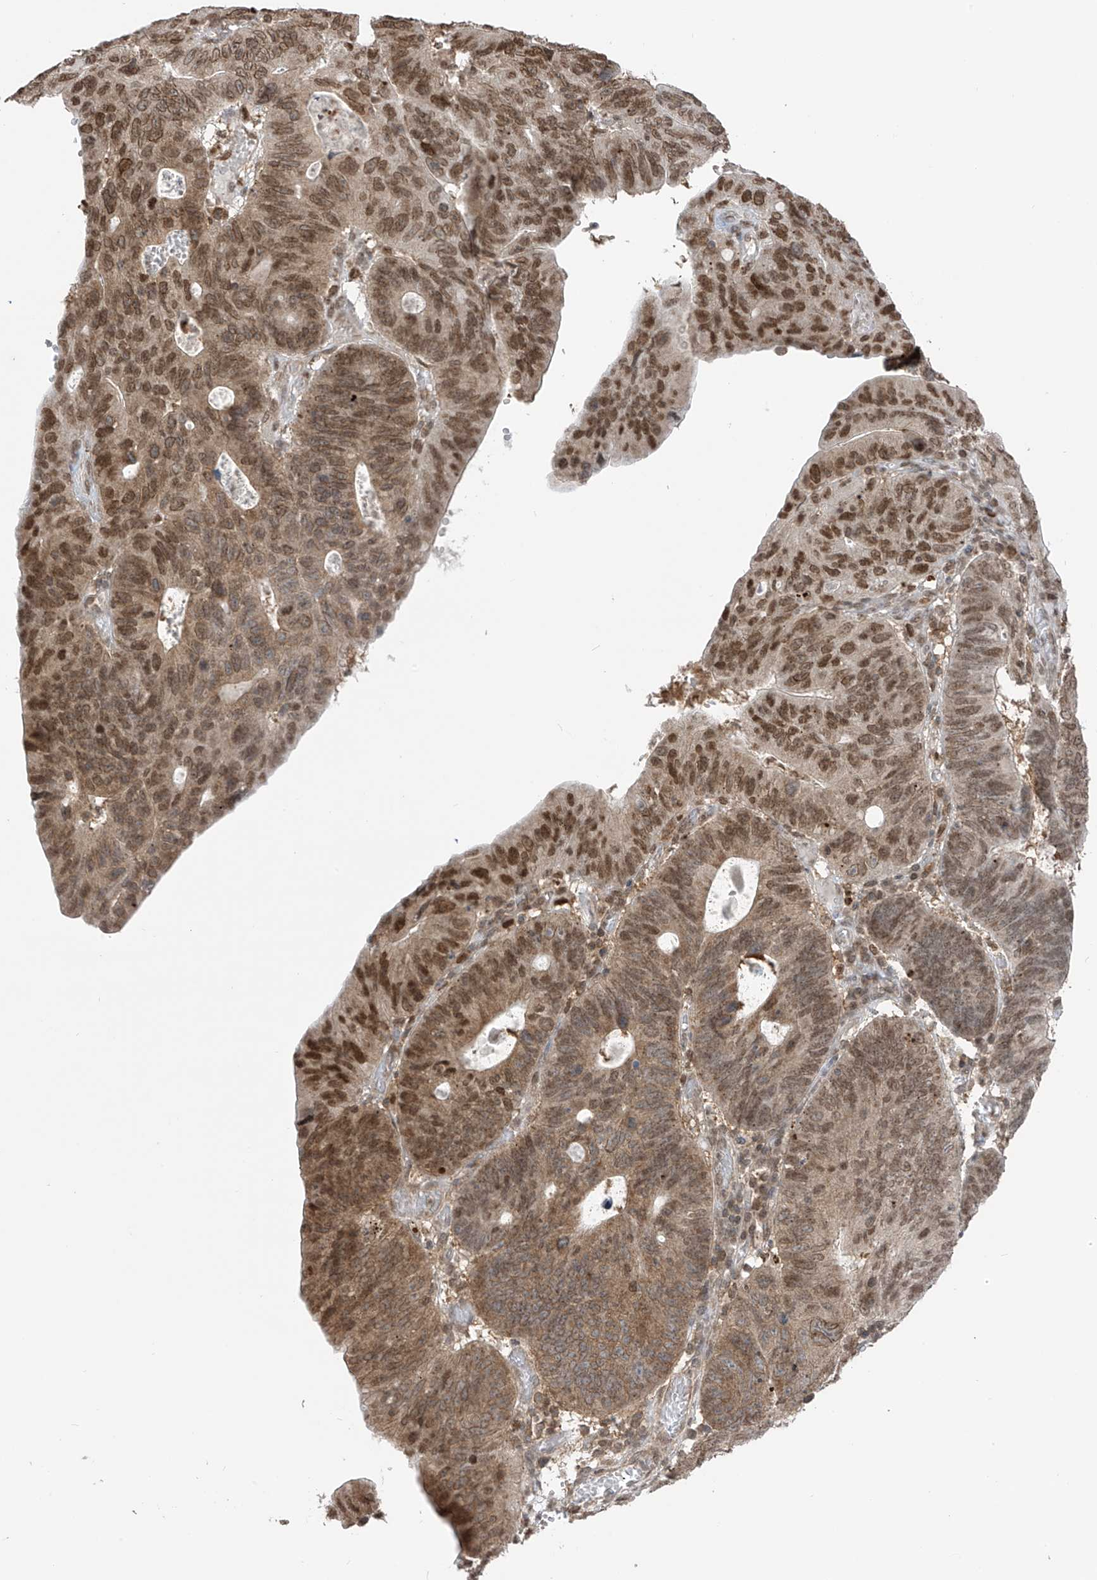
{"staining": {"intensity": "moderate", "quantity": ">75%", "location": "nuclear"}, "tissue": "stomach cancer", "cell_type": "Tumor cells", "image_type": "cancer", "snomed": [{"axis": "morphology", "description": "Adenocarcinoma, NOS"}, {"axis": "topography", "description": "Stomach"}], "caption": "Stomach adenocarcinoma stained for a protein demonstrates moderate nuclear positivity in tumor cells.", "gene": "KPNB1", "patient": {"sex": "male", "age": 59}}